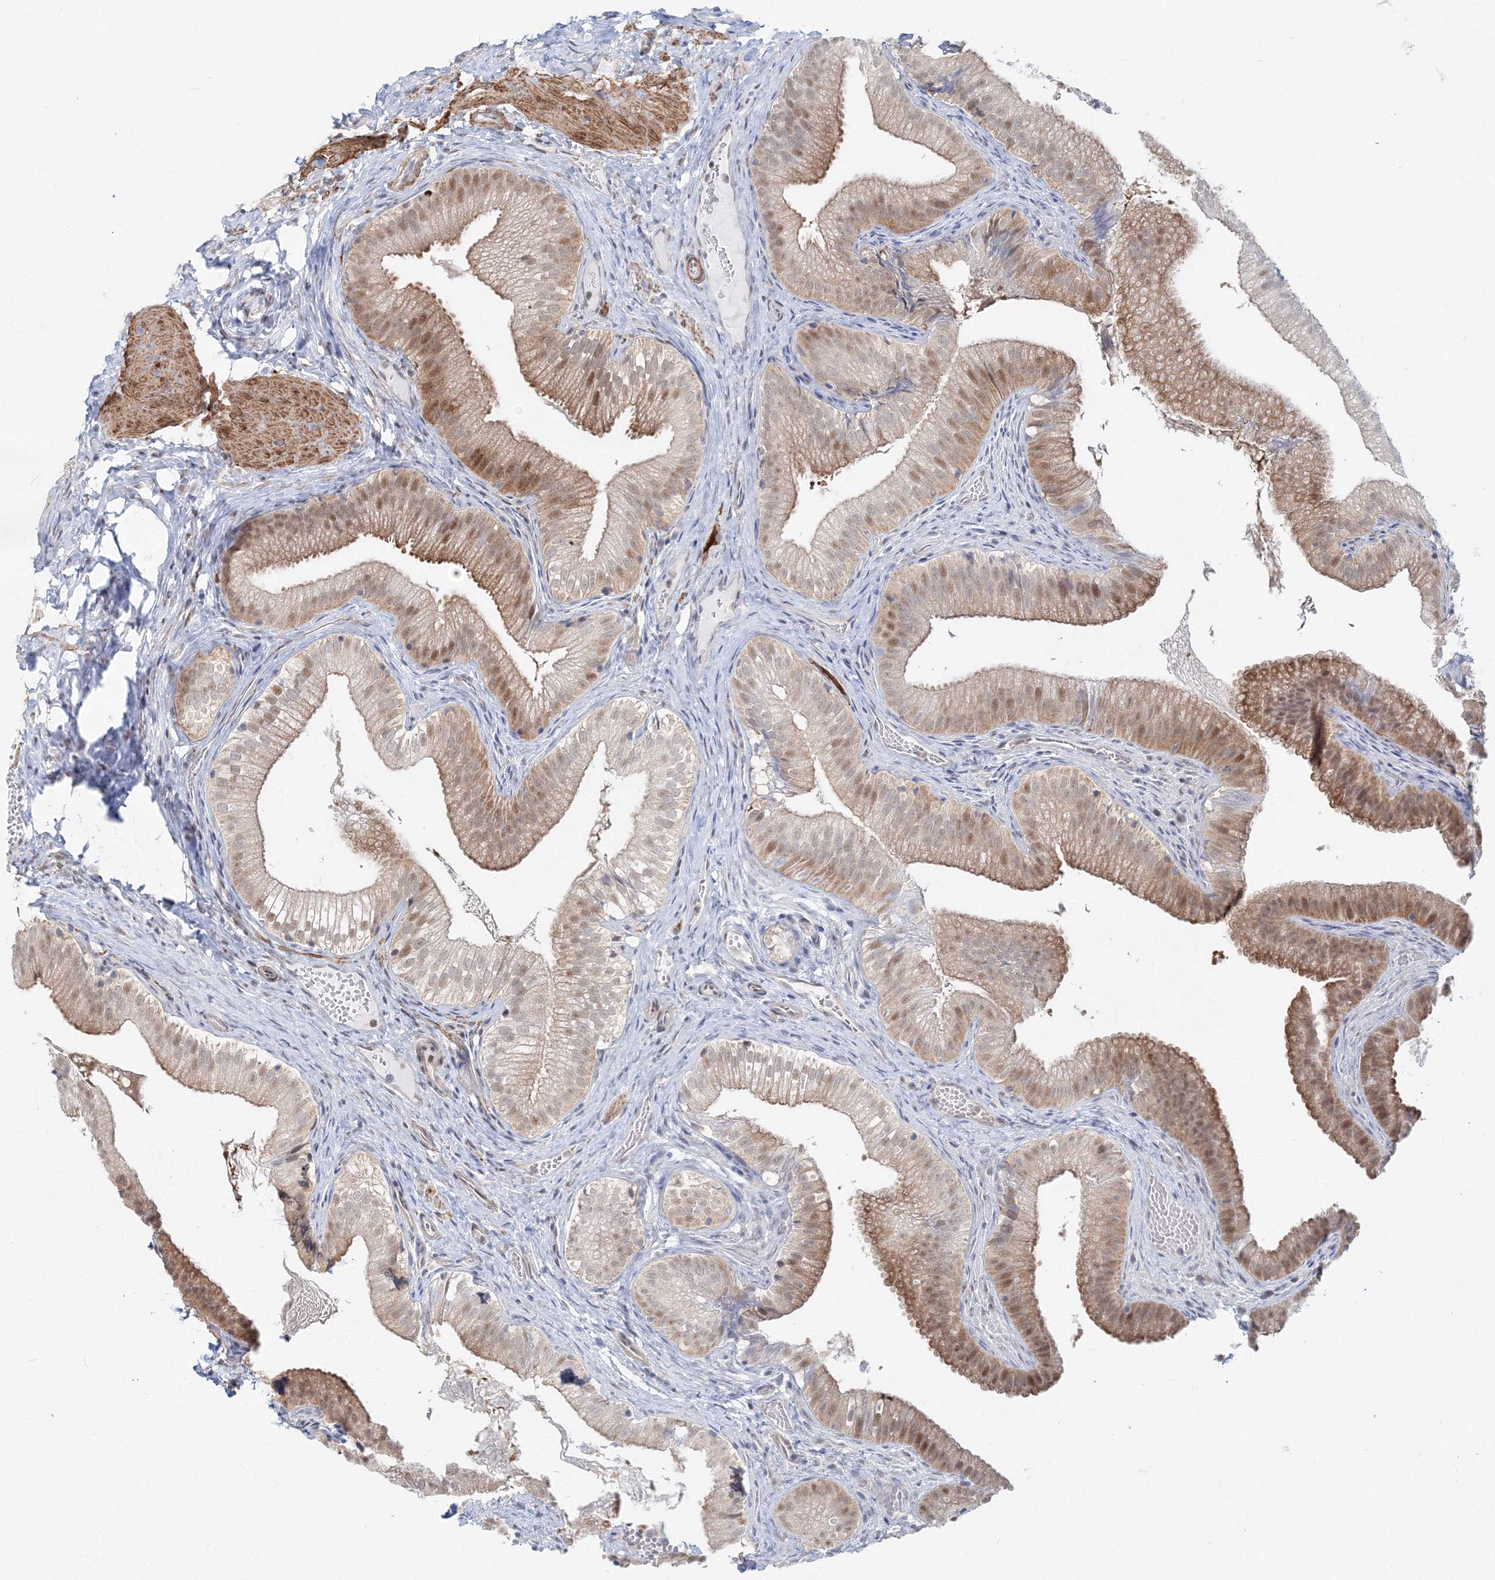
{"staining": {"intensity": "moderate", "quantity": "25%-75%", "location": "cytoplasmic/membranous,nuclear"}, "tissue": "gallbladder", "cell_type": "Glandular cells", "image_type": "normal", "snomed": [{"axis": "morphology", "description": "Normal tissue, NOS"}, {"axis": "topography", "description": "Gallbladder"}], "caption": "A medium amount of moderate cytoplasmic/membranous,nuclear expression is identified in about 25%-75% of glandular cells in benign gallbladder.", "gene": "ARHGAP21", "patient": {"sex": "female", "age": 30}}